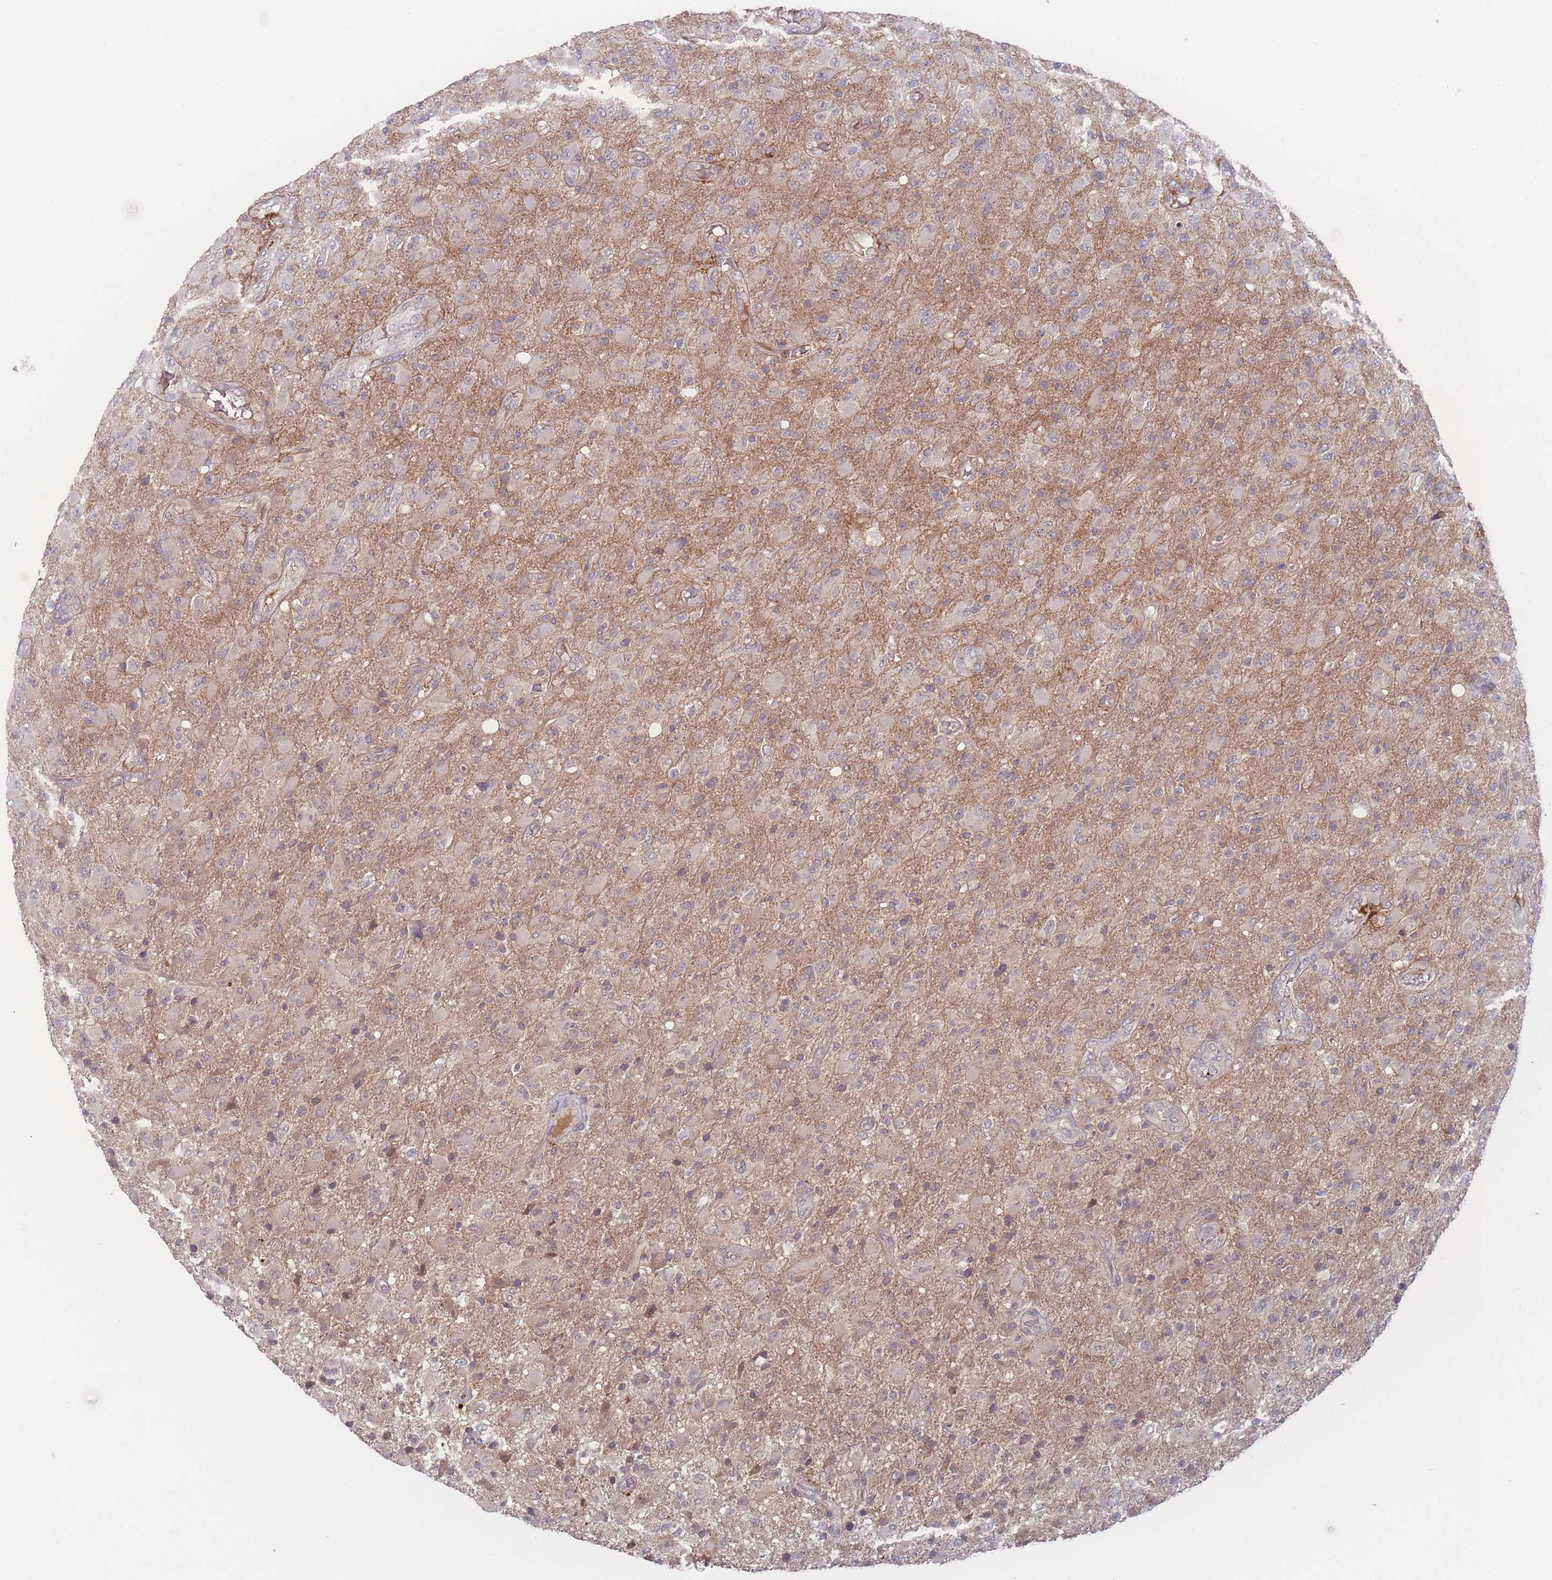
{"staining": {"intensity": "weak", "quantity": "<25%", "location": "nuclear"}, "tissue": "glioma", "cell_type": "Tumor cells", "image_type": "cancer", "snomed": [{"axis": "morphology", "description": "Glioma, malignant, Low grade"}, {"axis": "topography", "description": "Brain"}], "caption": "Human glioma stained for a protein using immunohistochemistry (IHC) displays no expression in tumor cells.", "gene": "TMEM232", "patient": {"sex": "male", "age": 65}}